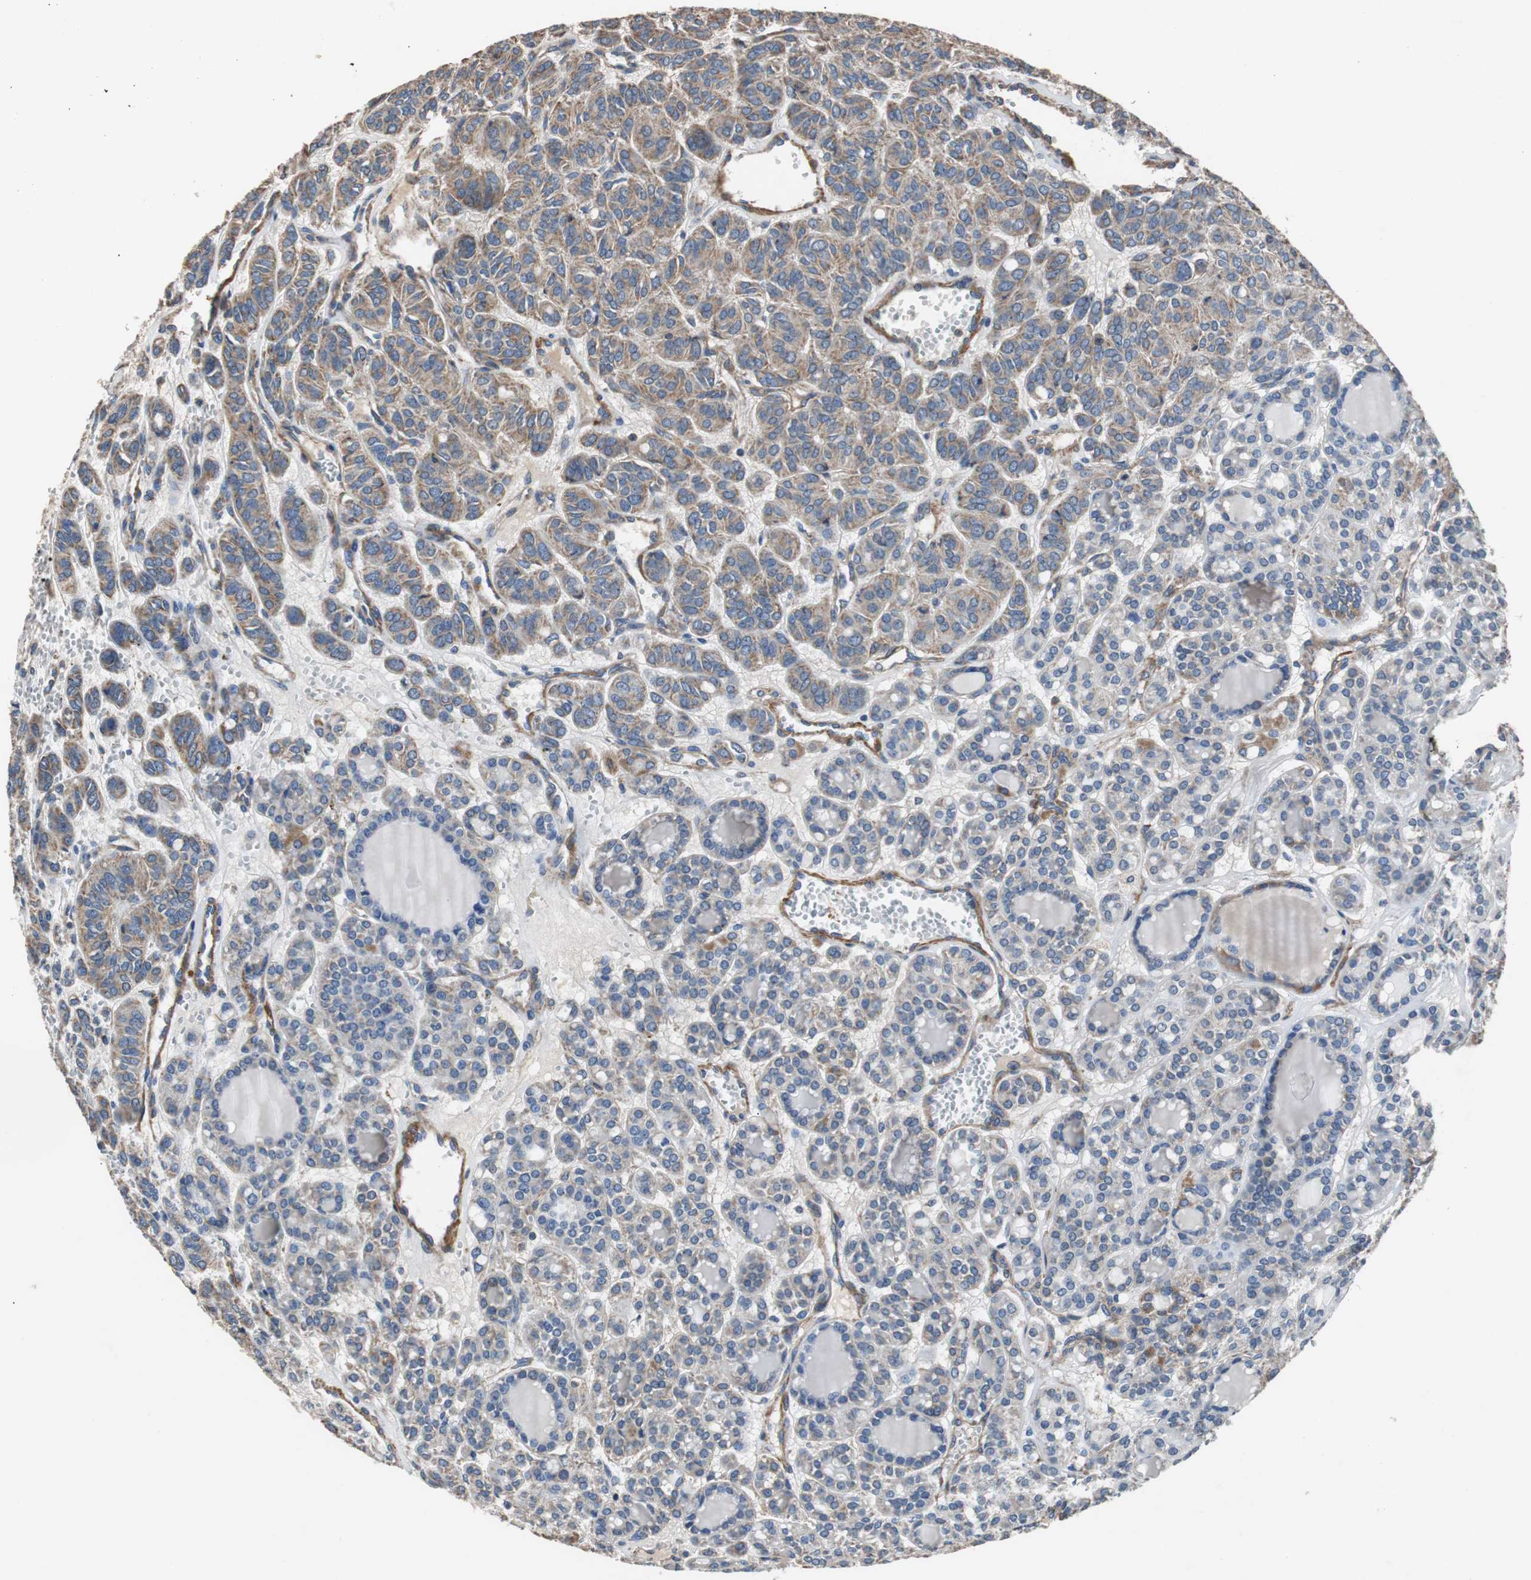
{"staining": {"intensity": "moderate", "quantity": "25%-75%", "location": "cytoplasmic/membranous"}, "tissue": "thyroid cancer", "cell_type": "Tumor cells", "image_type": "cancer", "snomed": [{"axis": "morphology", "description": "Follicular adenoma carcinoma, NOS"}, {"axis": "topography", "description": "Thyroid gland"}], "caption": "Immunohistochemistry staining of thyroid cancer (follicular adenoma carcinoma), which demonstrates medium levels of moderate cytoplasmic/membranous positivity in about 25%-75% of tumor cells indicating moderate cytoplasmic/membranous protein expression. The staining was performed using DAB (brown) for protein detection and nuclei were counterstained in hematoxylin (blue).", "gene": "PITRM1", "patient": {"sex": "female", "age": 71}}